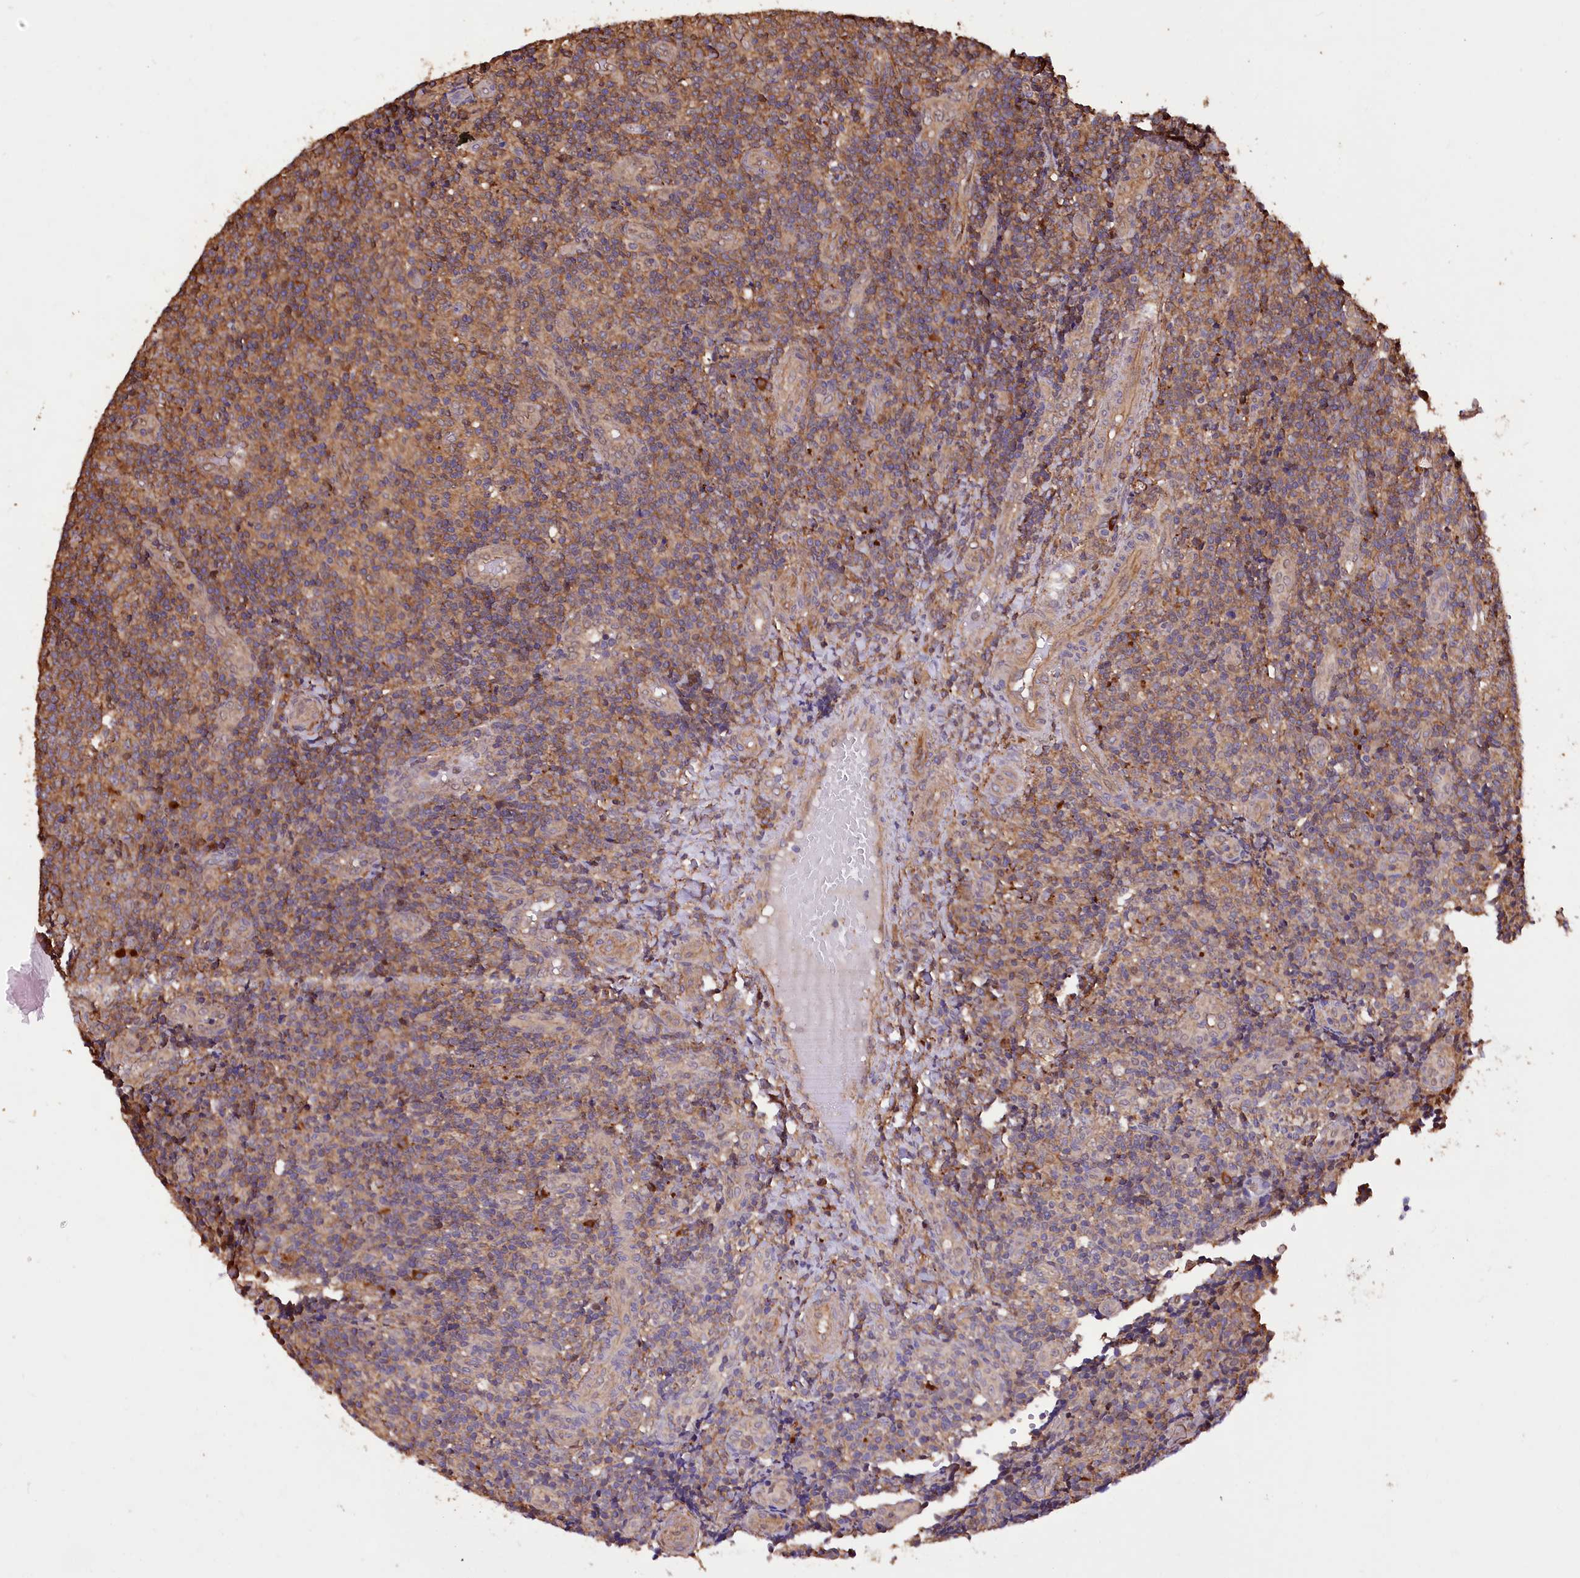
{"staining": {"intensity": "moderate", "quantity": ">75%", "location": "cytoplasmic/membranous"}, "tissue": "tonsil", "cell_type": "Germinal center cells", "image_type": "normal", "snomed": [{"axis": "morphology", "description": "Normal tissue, NOS"}, {"axis": "topography", "description": "Tonsil"}], "caption": "High-power microscopy captured an IHC micrograph of unremarkable tonsil, revealing moderate cytoplasmic/membranous expression in about >75% of germinal center cells.", "gene": "DPP3", "patient": {"sex": "female", "age": 19}}